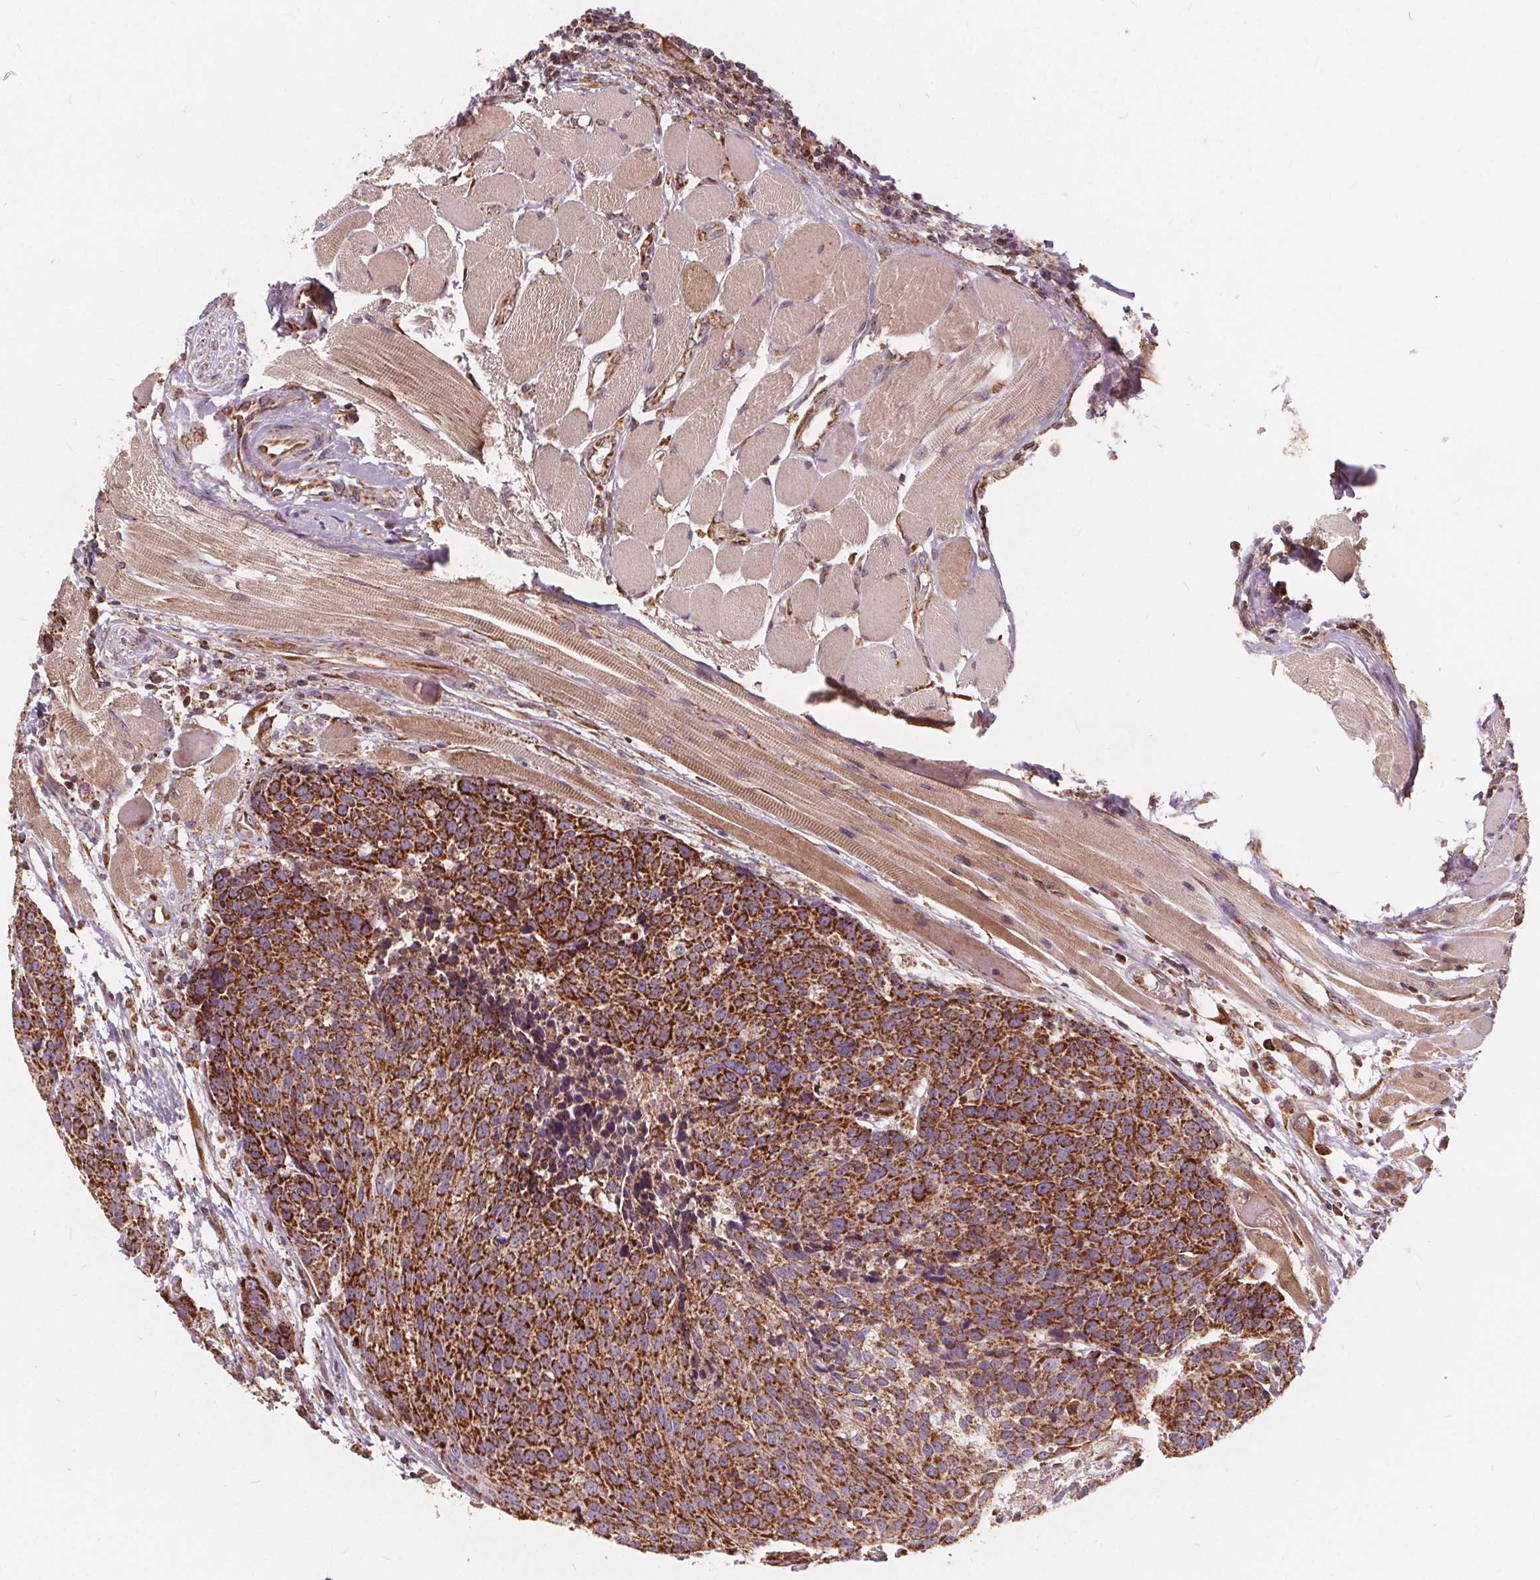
{"staining": {"intensity": "strong", "quantity": ">75%", "location": "cytoplasmic/membranous"}, "tissue": "head and neck cancer", "cell_type": "Tumor cells", "image_type": "cancer", "snomed": [{"axis": "morphology", "description": "Squamous cell carcinoma, NOS"}, {"axis": "topography", "description": "Oral tissue"}, {"axis": "topography", "description": "Head-Neck"}], "caption": "Head and neck cancer stained with a protein marker demonstrates strong staining in tumor cells.", "gene": "PLSCR3", "patient": {"sex": "male", "age": 64}}